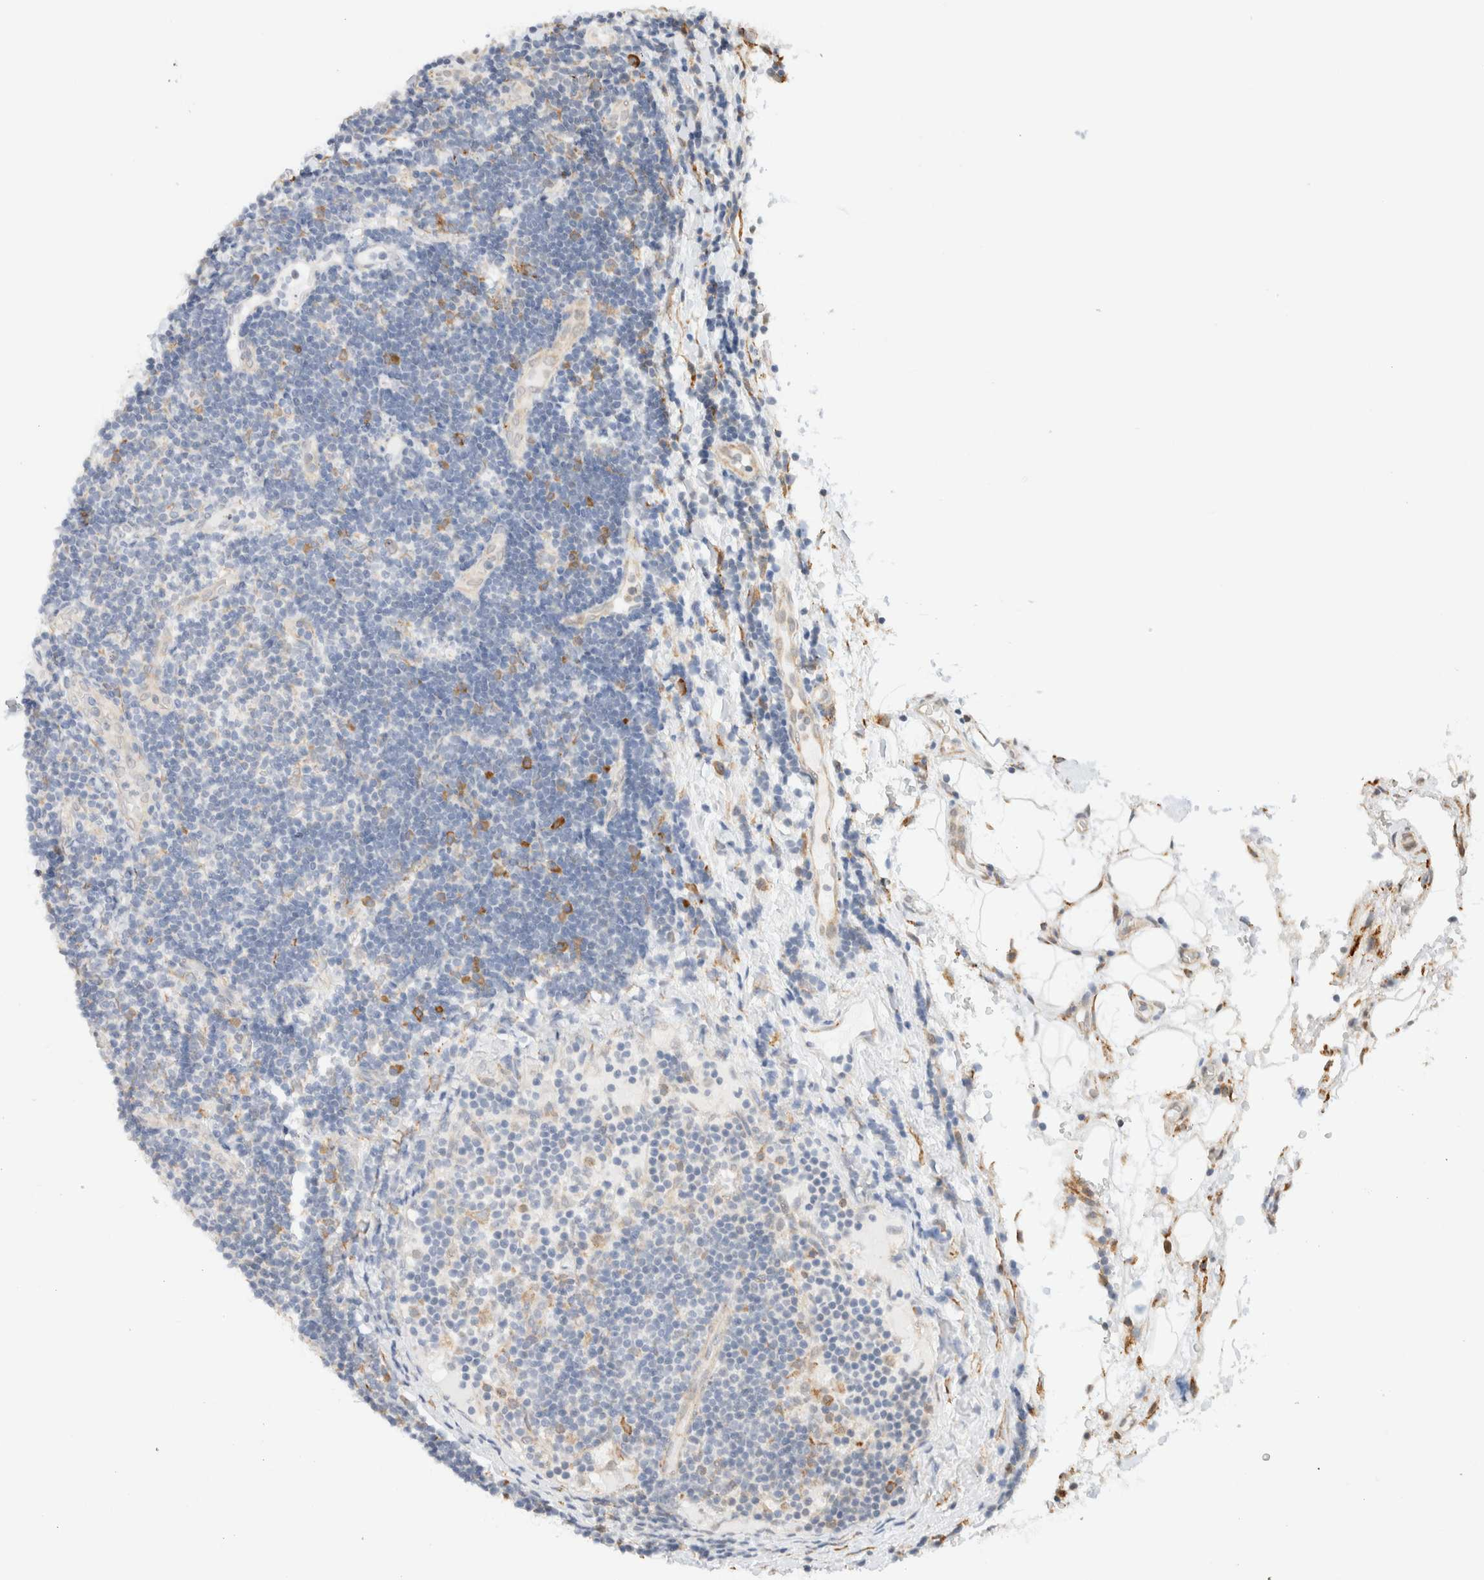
{"staining": {"intensity": "negative", "quantity": "none", "location": "none"}, "tissue": "lymphoma", "cell_type": "Tumor cells", "image_type": "cancer", "snomed": [{"axis": "morphology", "description": "Malignant lymphoma, non-Hodgkin's type, Low grade"}, {"axis": "topography", "description": "Lymph node"}], "caption": "The image exhibits no staining of tumor cells in lymphoma. Brightfield microscopy of IHC stained with DAB (3,3'-diaminobenzidine) (brown) and hematoxylin (blue), captured at high magnification.", "gene": "INTS1", "patient": {"sex": "male", "age": 83}}